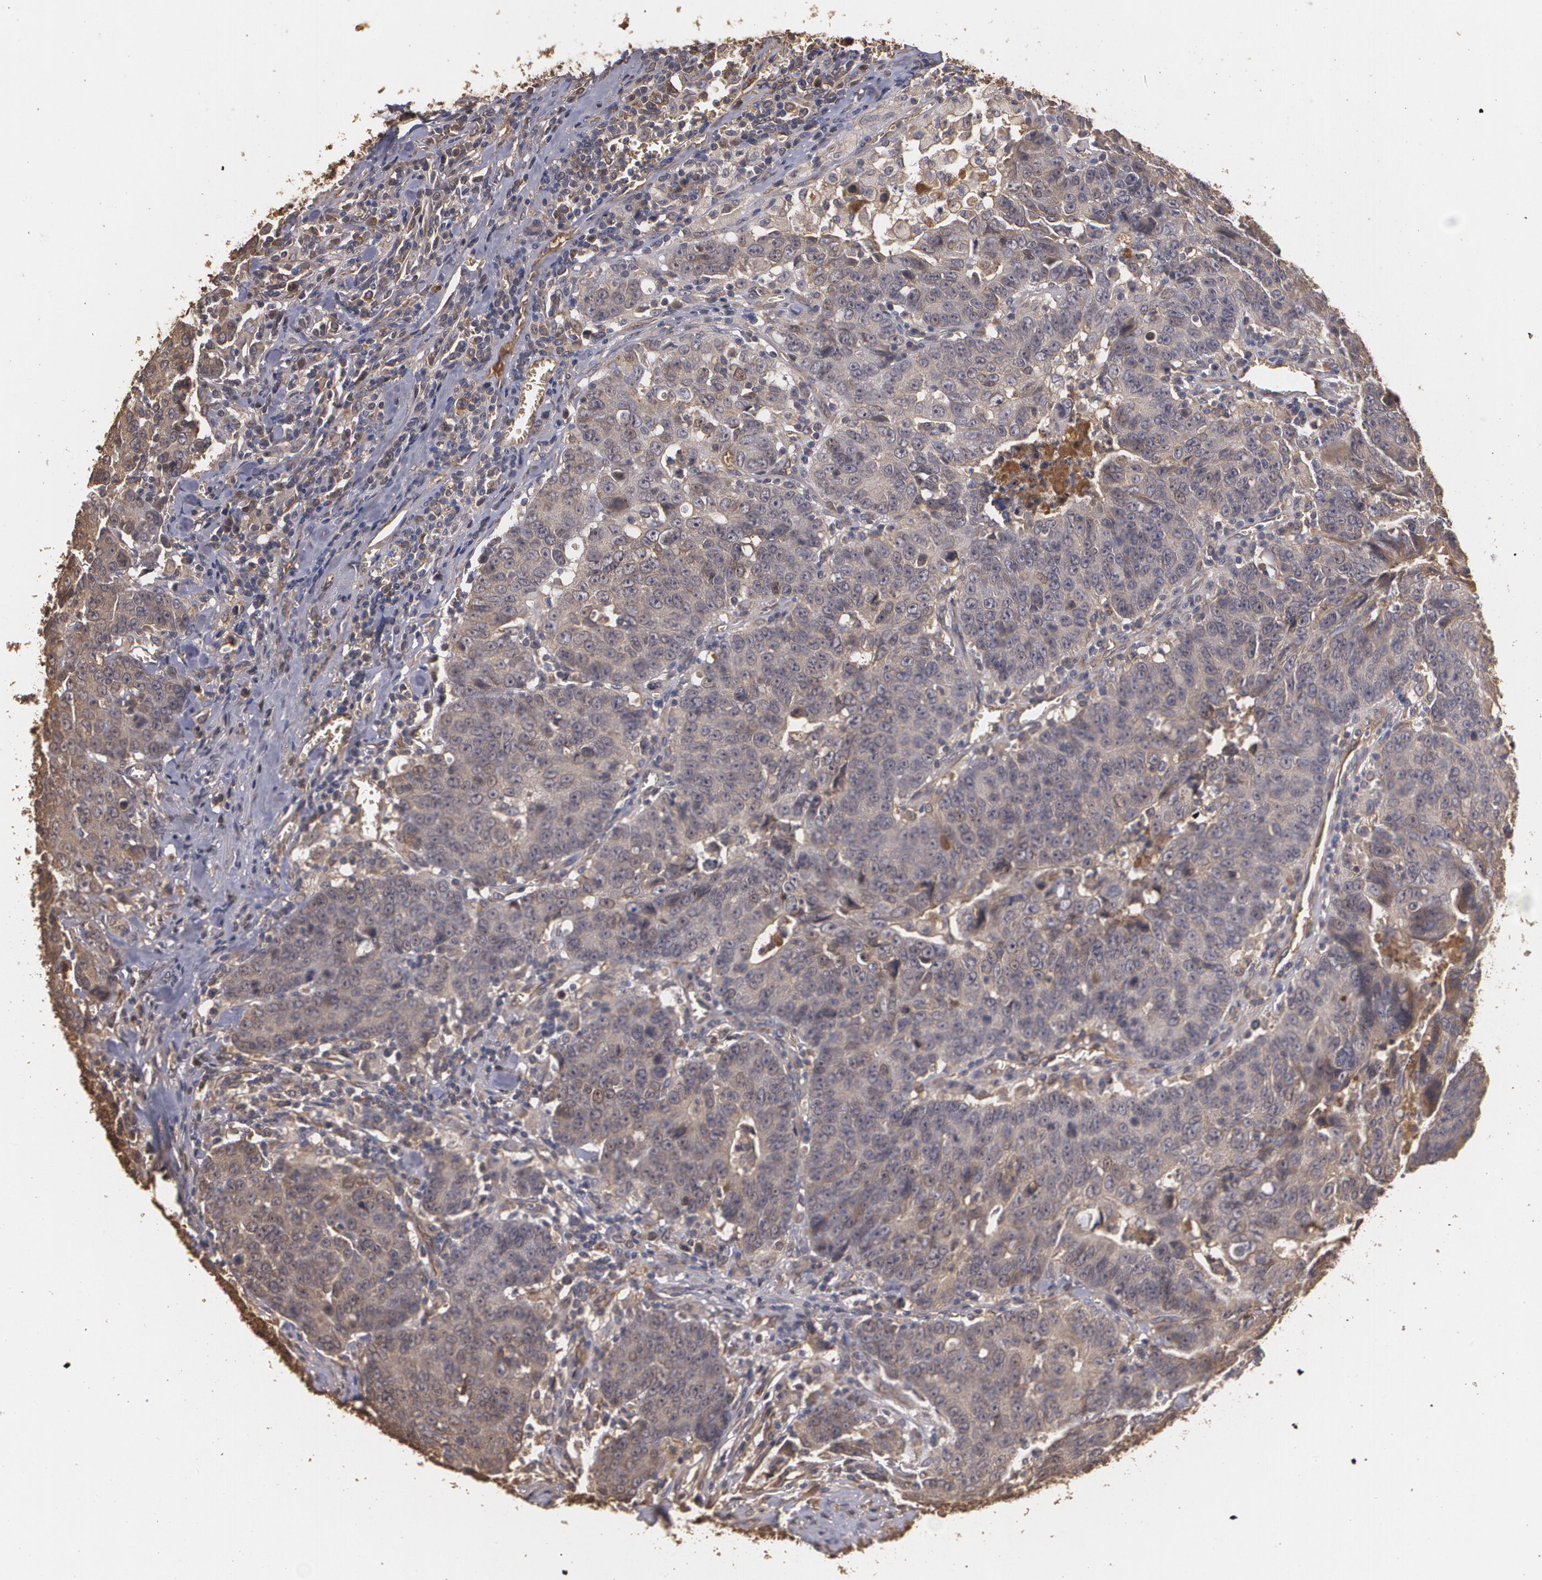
{"staining": {"intensity": "weak", "quantity": ">75%", "location": "cytoplasmic/membranous"}, "tissue": "colorectal cancer", "cell_type": "Tumor cells", "image_type": "cancer", "snomed": [{"axis": "morphology", "description": "Adenocarcinoma, NOS"}, {"axis": "topography", "description": "Colon"}], "caption": "Human colorectal cancer stained with a protein marker exhibits weak staining in tumor cells.", "gene": "PON1", "patient": {"sex": "female", "age": 53}}